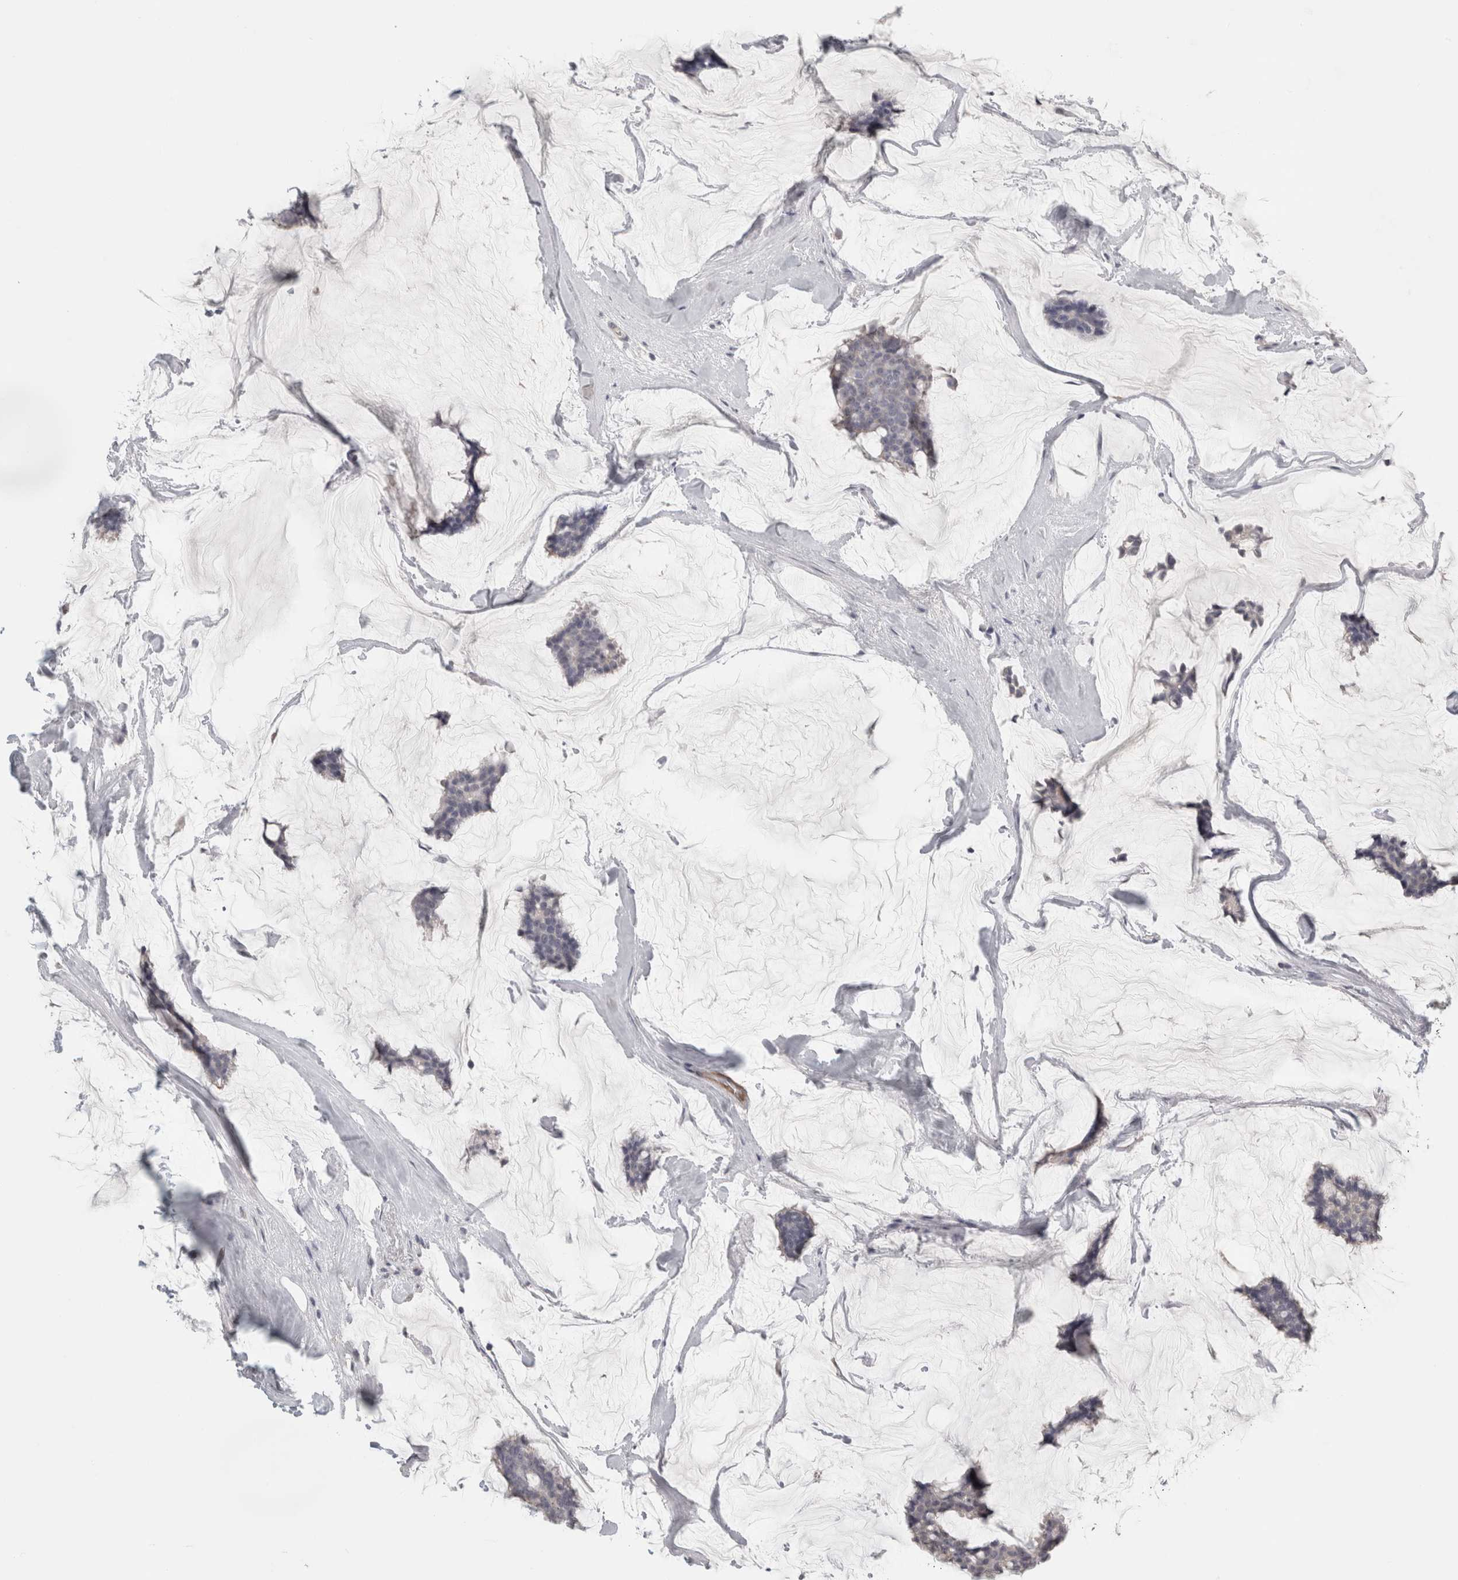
{"staining": {"intensity": "negative", "quantity": "none", "location": "none"}, "tissue": "breast cancer", "cell_type": "Tumor cells", "image_type": "cancer", "snomed": [{"axis": "morphology", "description": "Duct carcinoma"}, {"axis": "topography", "description": "Breast"}], "caption": "Immunohistochemistry (IHC) of human intraductal carcinoma (breast) reveals no positivity in tumor cells.", "gene": "FBLIM1", "patient": {"sex": "female", "age": 93}}